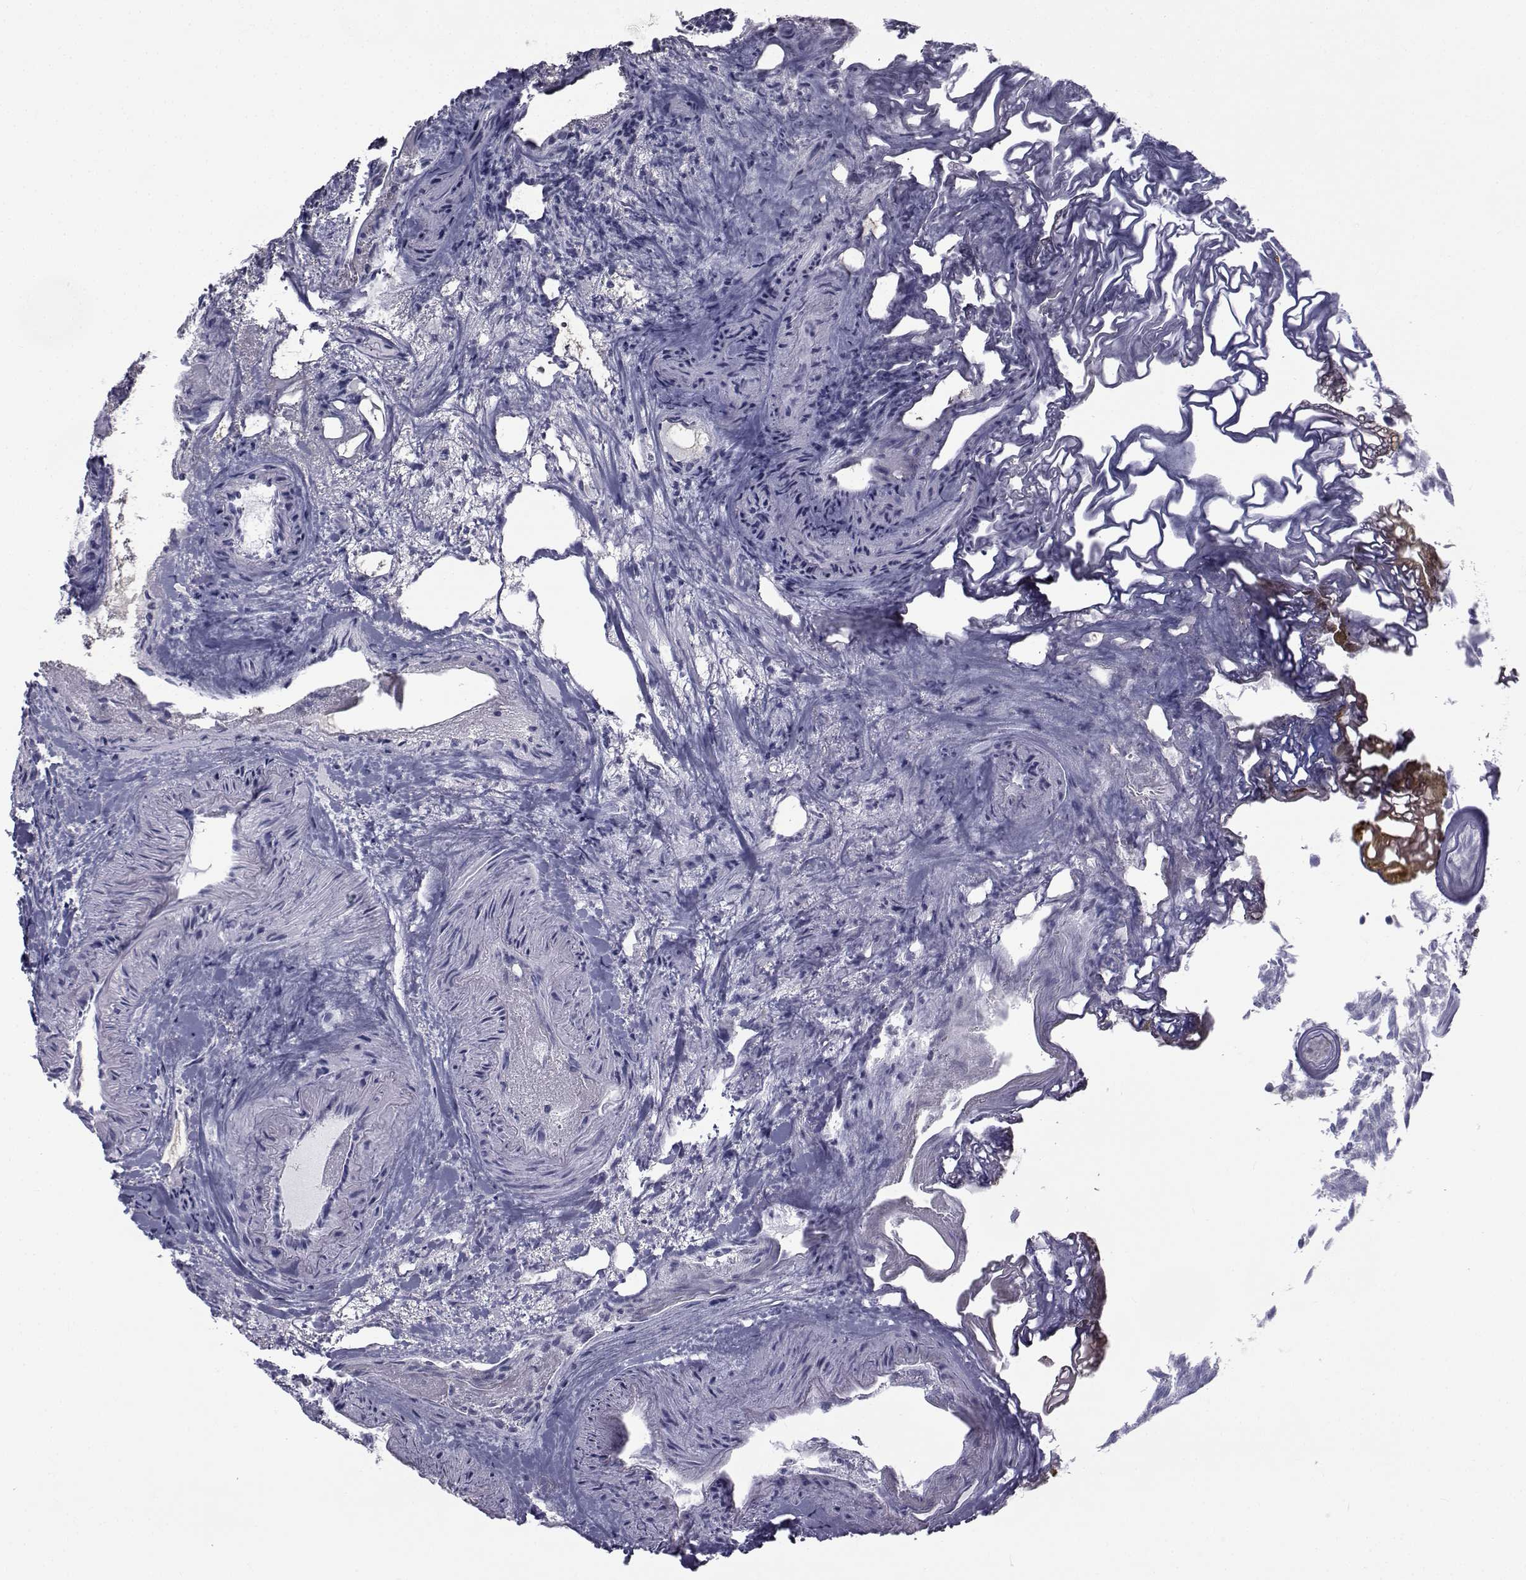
{"staining": {"intensity": "negative", "quantity": "none", "location": "none"}, "tissue": "urothelial cancer", "cell_type": "Tumor cells", "image_type": "cancer", "snomed": [{"axis": "morphology", "description": "Urothelial carcinoma, Low grade"}, {"axis": "topography", "description": "Urinary bladder"}], "caption": "This is an immunohistochemistry (IHC) photomicrograph of human low-grade urothelial carcinoma. There is no expression in tumor cells.", "gene": "FDXR", "patient": {"sex": "male", "age": 77}}